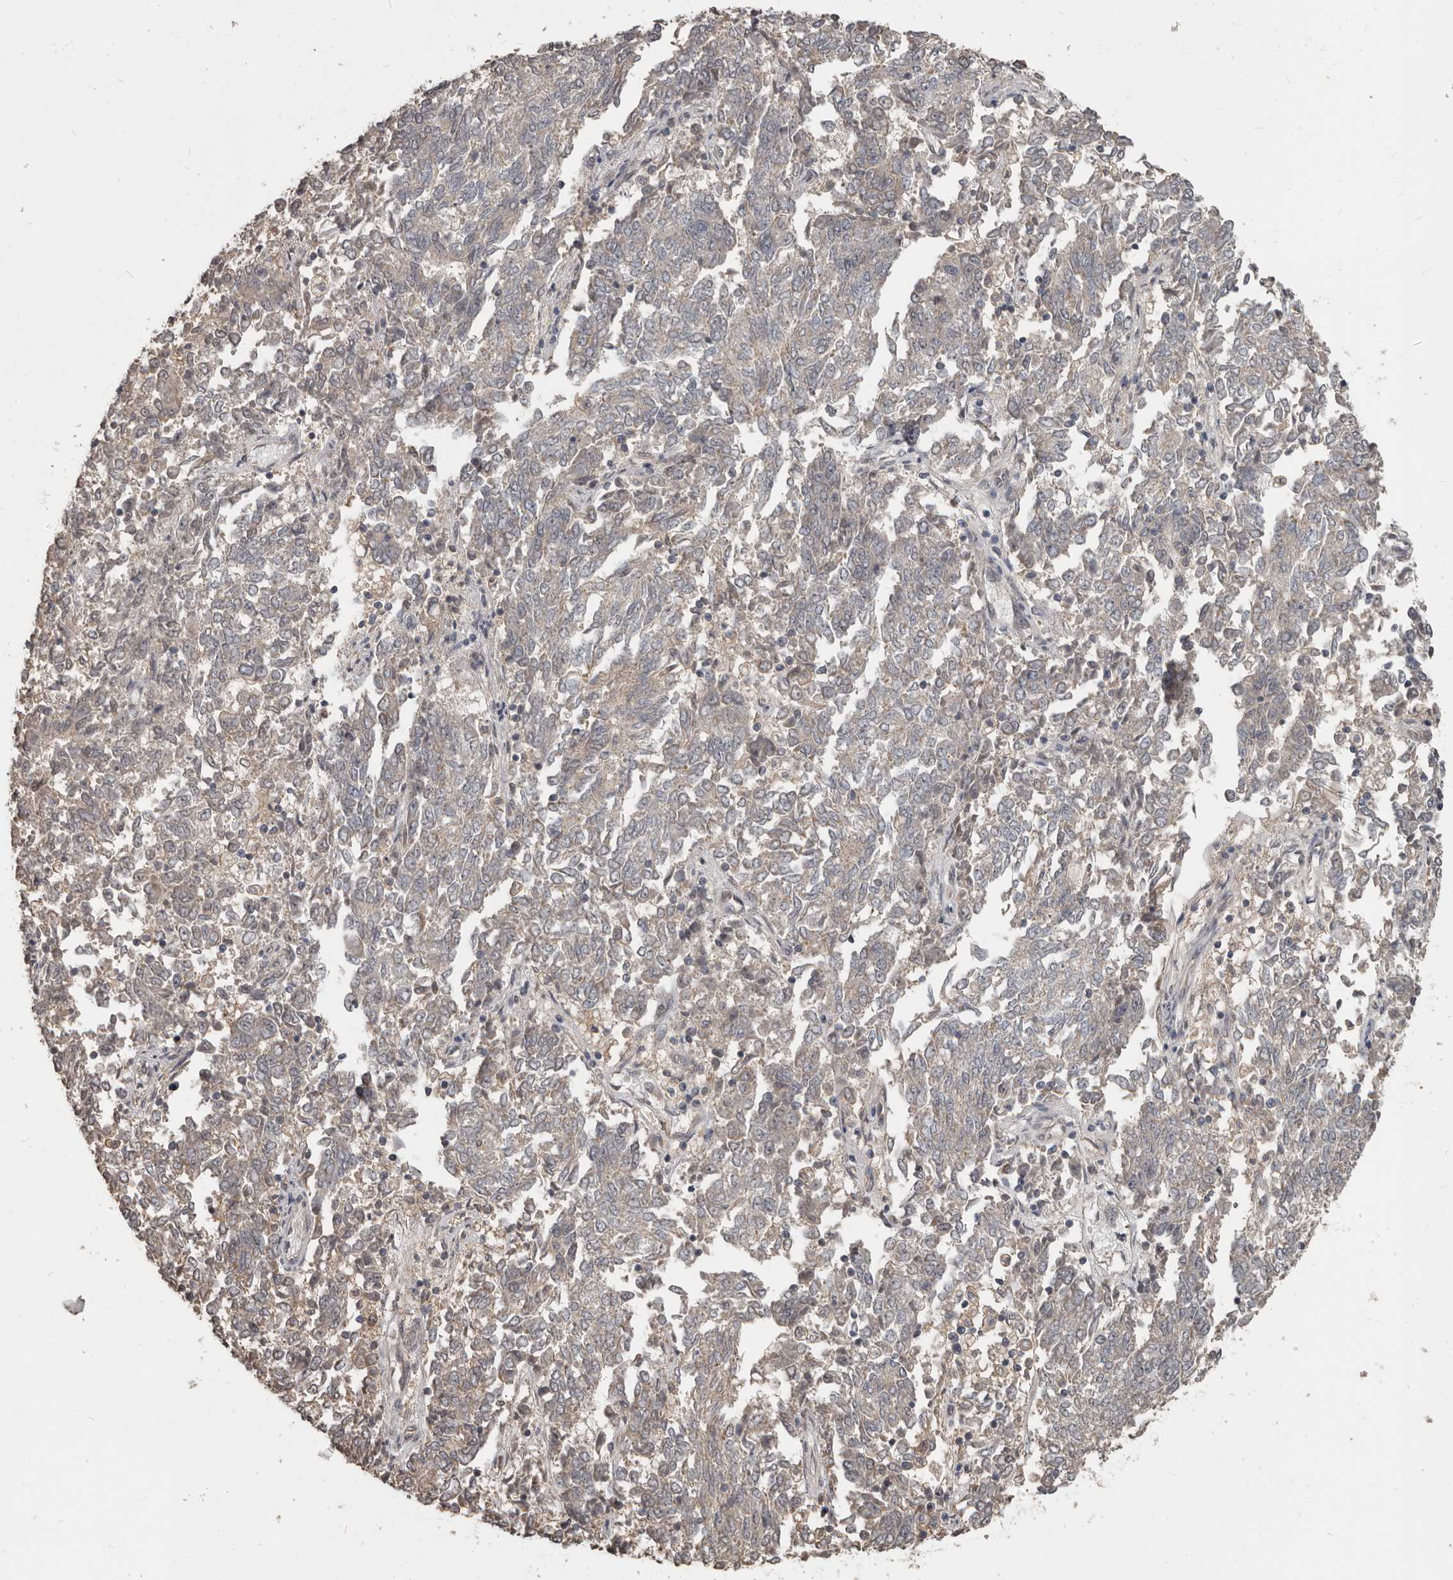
{"staining": {"intensity": "weak", "quantity": "25%-75%", "location": "cytoplasmic/membranous"}, "tissue": "endometrial cancer", "cell_type": "Tumor cells", "image_type": "cancer", "snomed": [{"axis": "morphology", "description": "Adenocarcinoma, NOS"}, {"axis": "topography", "description": "Endometrium"}], "caption": "Approximately 25%-75% of tumor cells in human endometrial cancer (adenocarcinoma) display weak cytoplasmic/membranous protein positivity as visualized by brown immunohistochemical staining.", "gene": "ZFP14", "patient": {"sex": "female", "age": 80}}